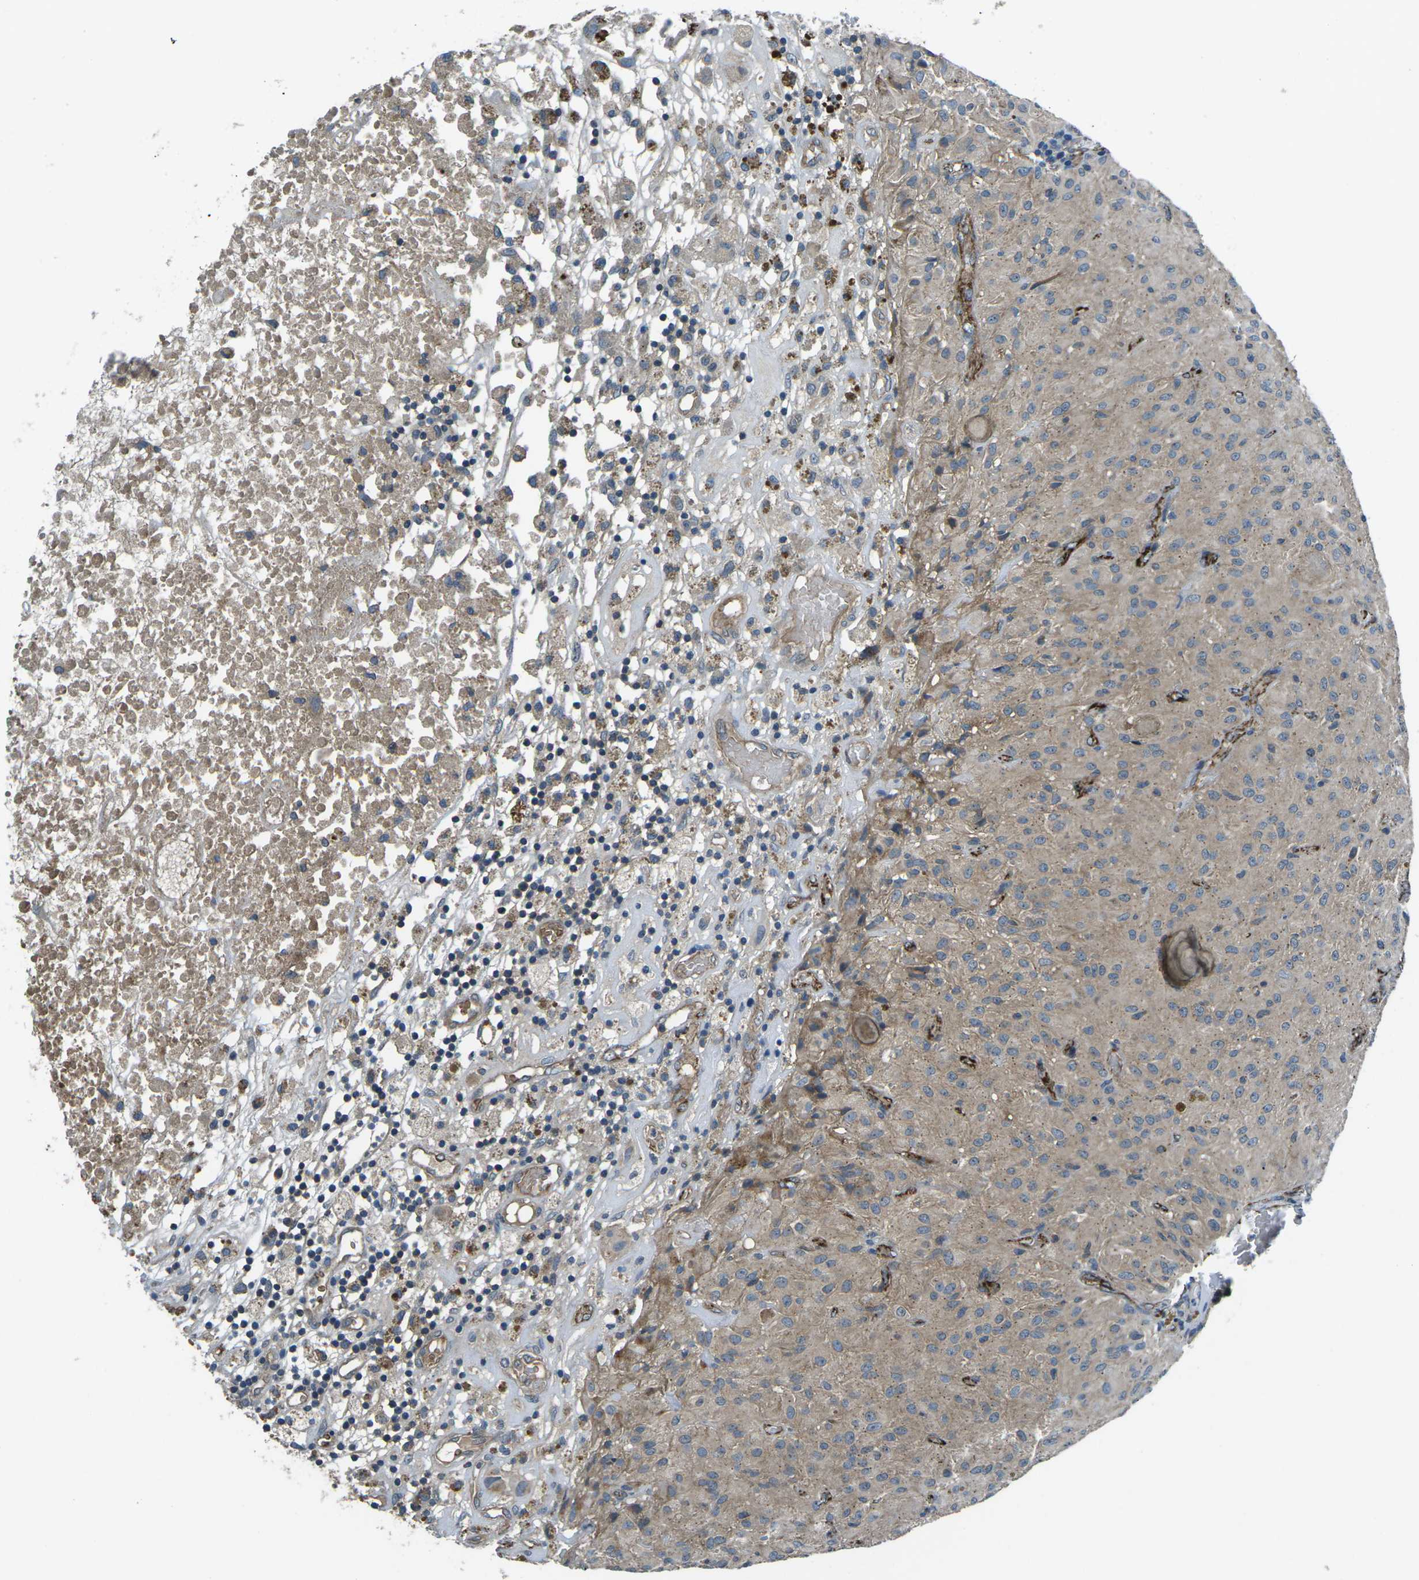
{"staining": {"intensity": "negative", "quantity": "none", "location": "none"}, "tissue": "glioma", "cell_type": "Tumor cells", "image_type": "cancer", "snomed": [{"axis": "morphology", "description": "Glioma, malignant, High grade"}, {"axis": "topography", "description": "Brain"}], "caption": "Malignant high-grade glioma was stained to show a protein in brown. There is no significant expression in tumor cells.", "gene": "AFAP1", "patient": {"sex": "female", "age": 59}}